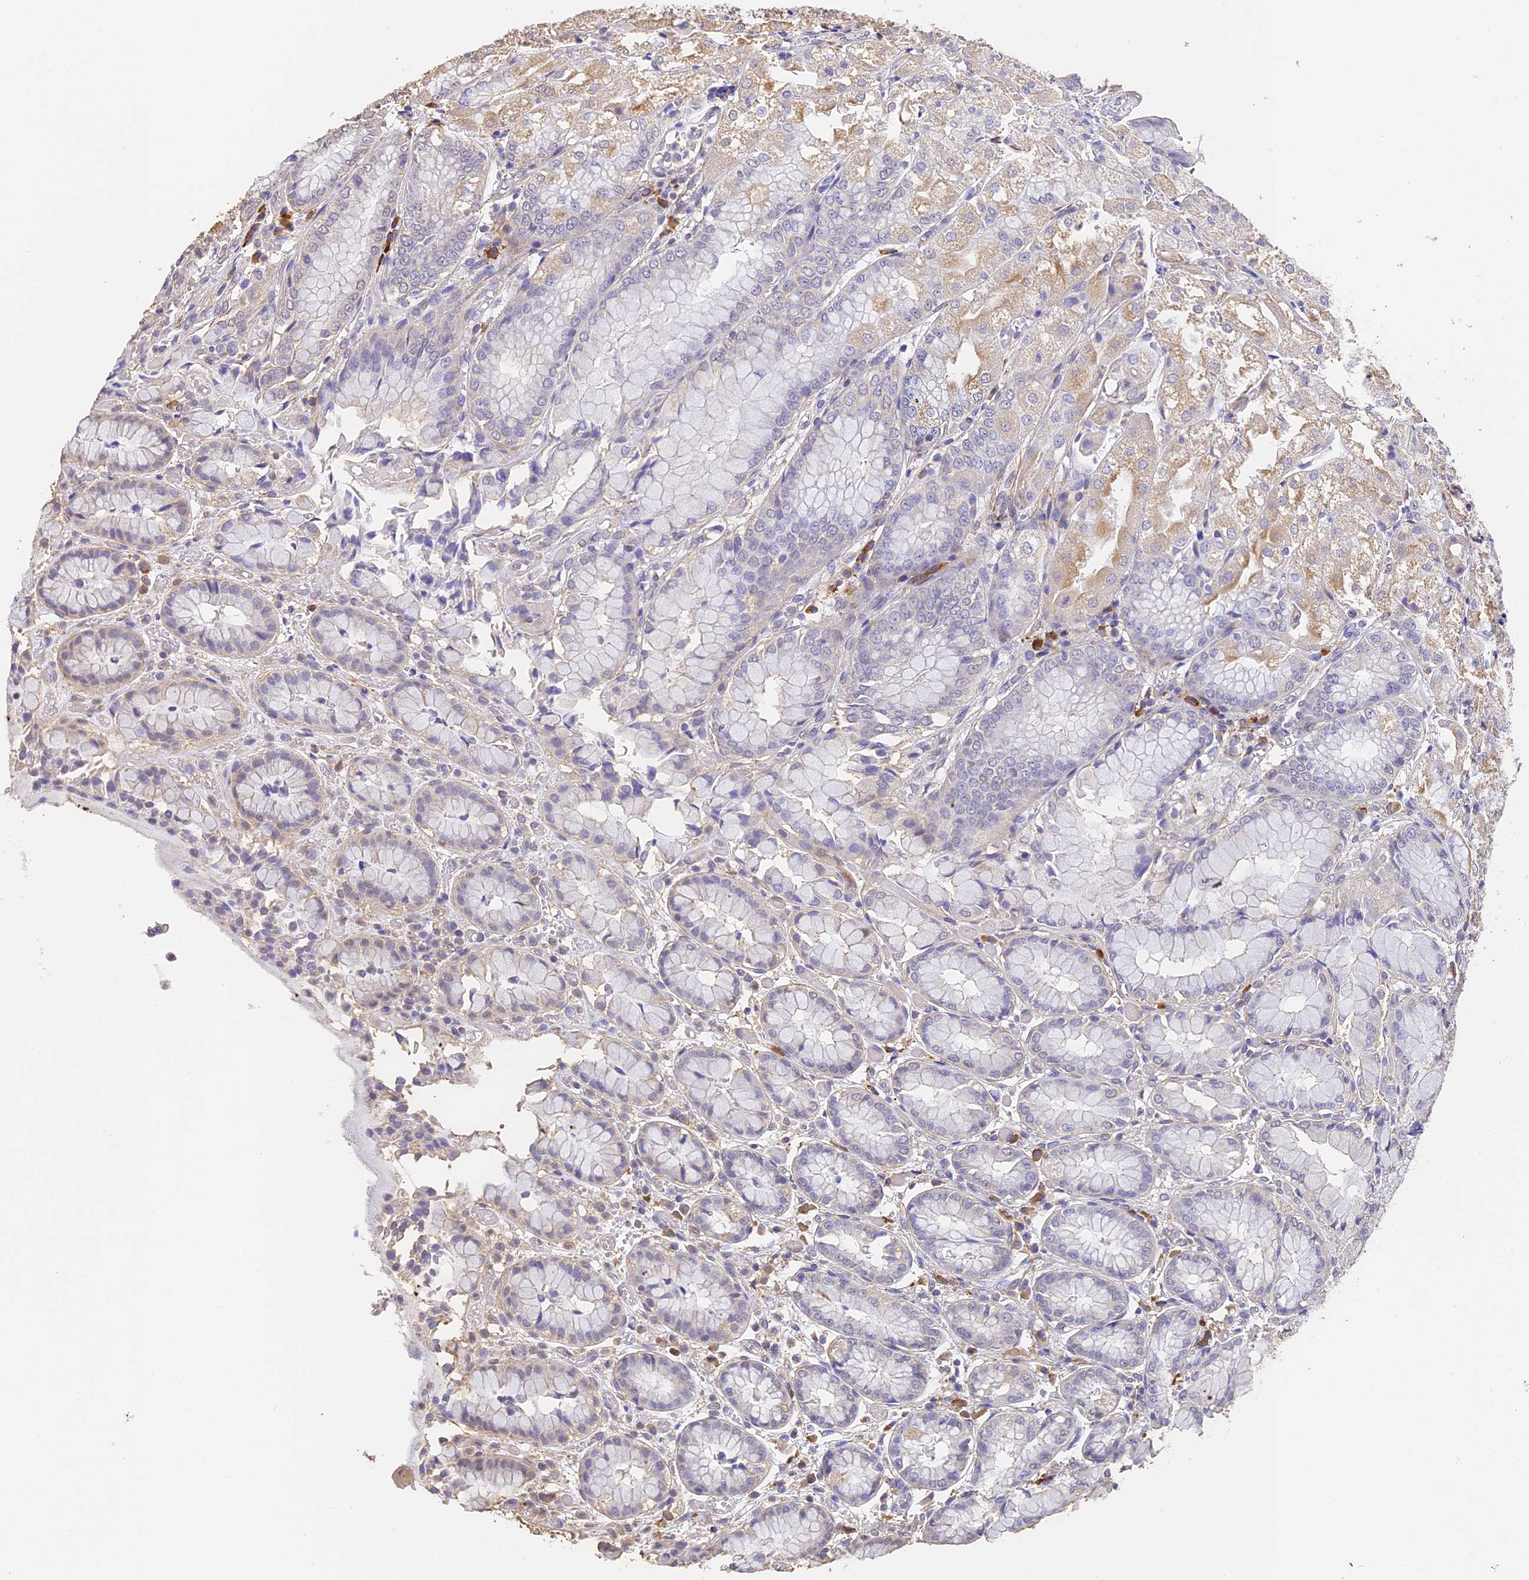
{"staining": {"intensity": "weak", "quantity": "<25%", "location": "cytoplasmic/membranous"}, "tissue": "stomach", "cell_type": "Glandular cells", "image_type": "normal", "snomed": [{"axis": "morphology", "description": "Normal tissue, NOS"}, {"axis": "topography", "description": "Stomach, upper"}], "caption": "Immunohistochemistry (IHC) histopathology image of benign stomach: stomach stained with DAB (3,3'-diaminobenzidine) reveals no significant protein expression in glandular cells.", "gene": "SLC11A1", "patient": {"sex": "male", "age": 72}}